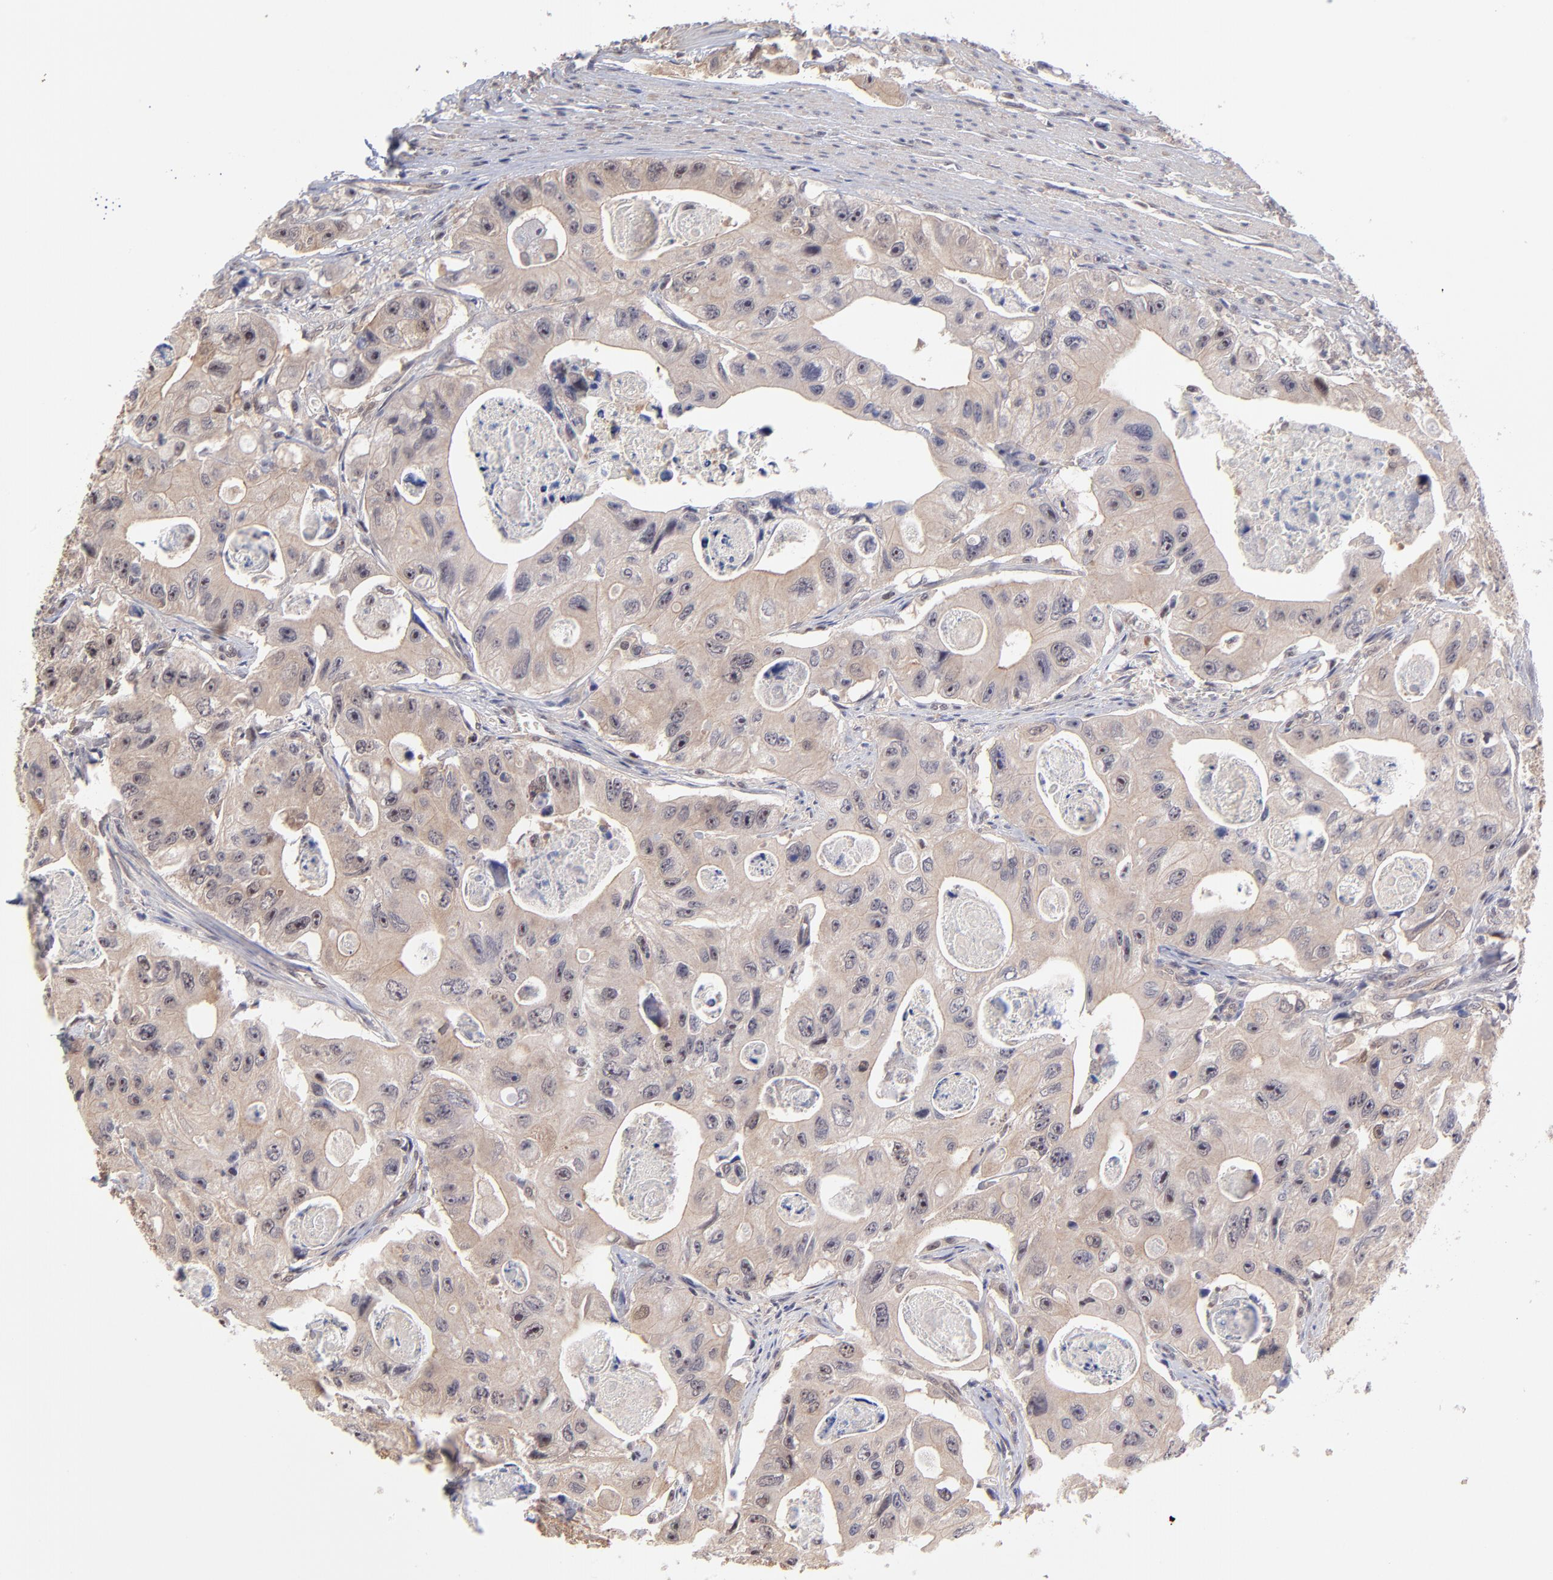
{"staining": {"intensity": "weak", "quantity": ">75%", "location": "cytoplasmic/membranous"}, "tissue": "colorectal cancer", "cell_type": "Tumor cells", "image_type": "cancer", "snomed": [{"axis": "morphology", "description": "Adenocarcinoma, NOS"}, {"axis": "topography", "description": "Colon"}], "caption": "Weak cytoplasmic/membranous positivity is identified in about >75% of tumor cells in colorectal adenocarcinoma. Ihc stains the protein in brown and the nuclei are stained blue.", "gene": "UBE2E3", "patient": {"sex": "female", "age": 46}}